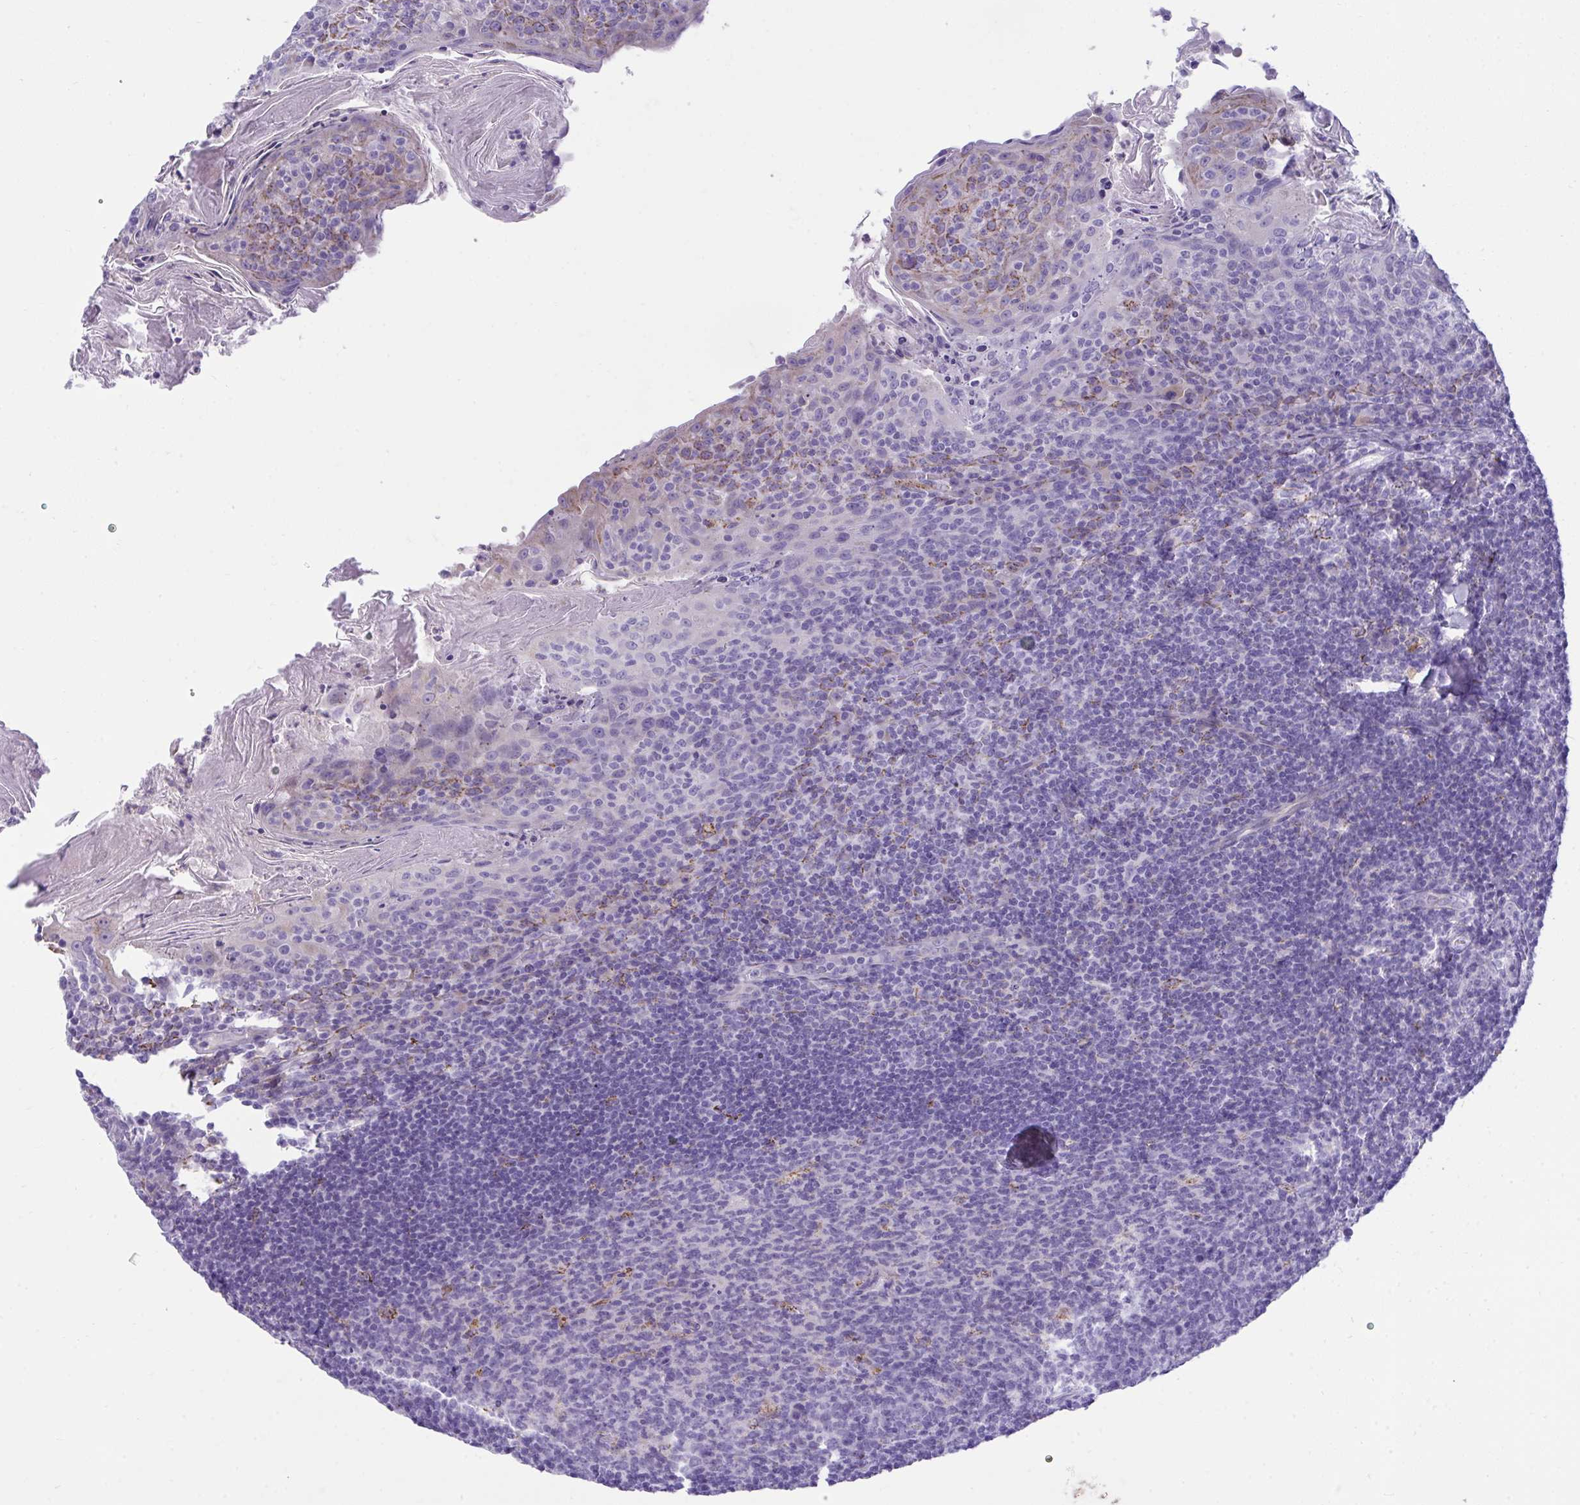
{"staining": {"intensity": "negative", "quantity": "none", "location": "none"}, "tissue": "tonsil", "cell_type": "Germinal center cells", "image_type": "normal", "snomed": [{"axis": "morphology", "description": "Normal tissue, NOS"}, {"axis": "topography", "description": "Tonsil"}], "caption": "Immunohistochemistry (IHC) micrograph of normal tonsil: tonsil stained with DAB (3,3'-diaminobenzidine) shows no significant protein expression in germinal center cells.", "gene": "AIG1", "patient": {"sex": "female", "age": 10}}